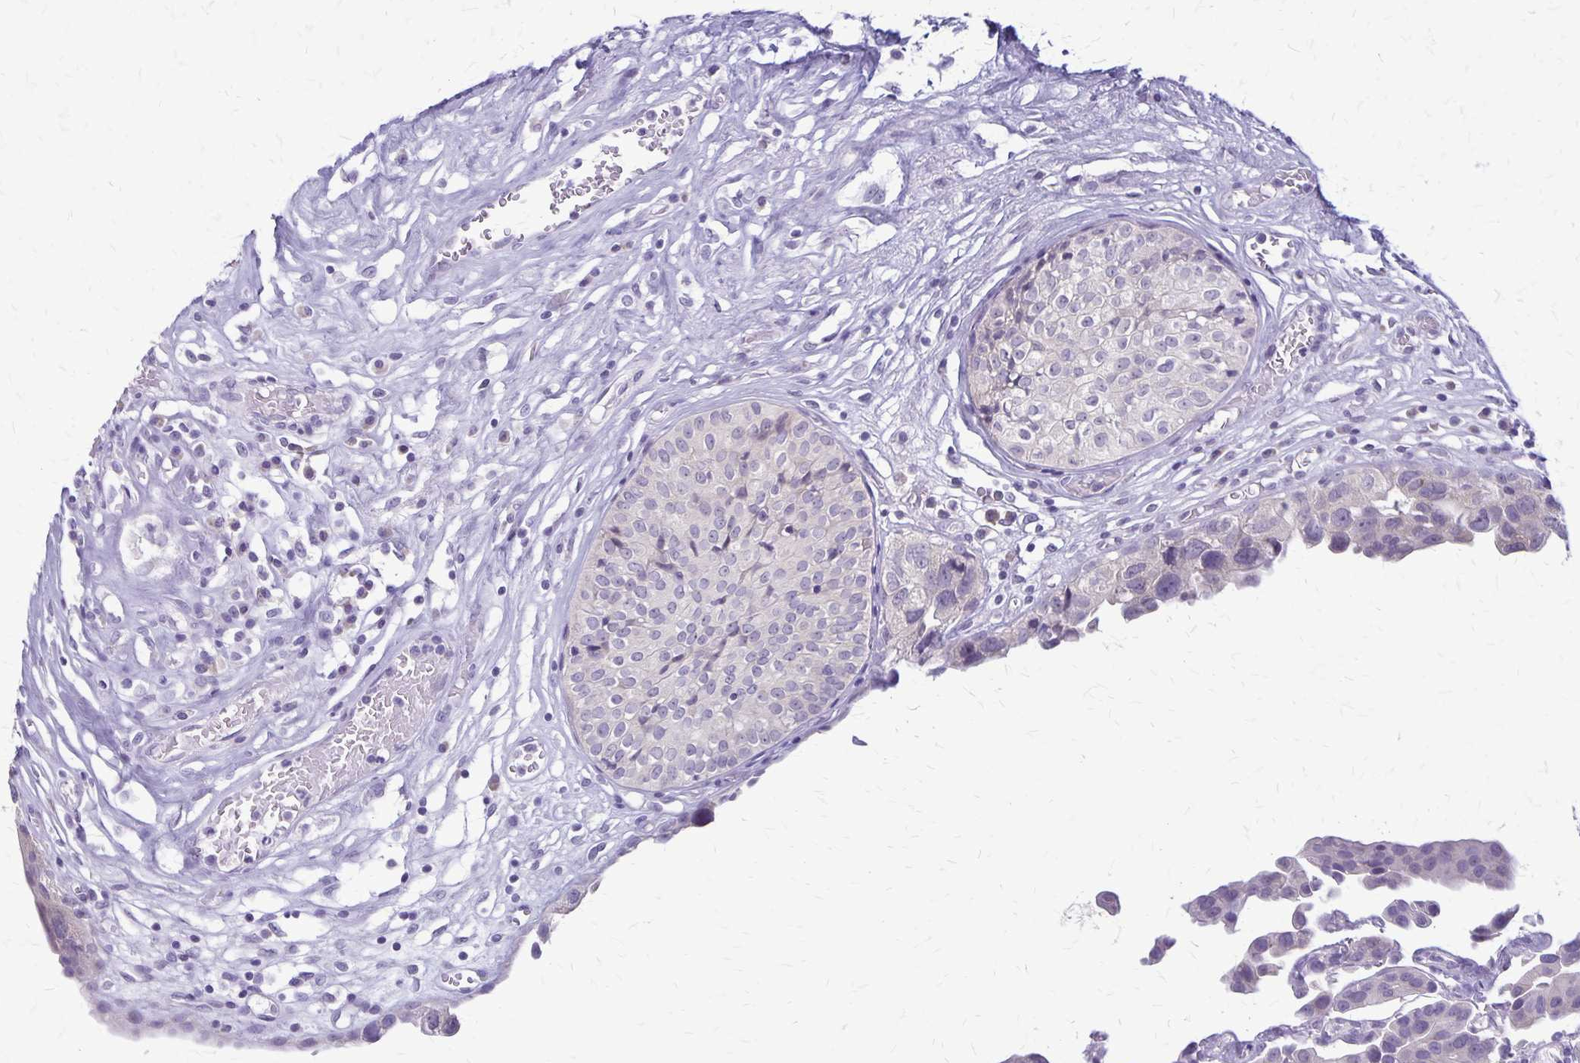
{"staining": {"intensity": "negative", "quantity": "none", "location": "none"}, "tissue": "renal cancer", "cell_type": "Tumor cells", "image_type": "cancer", "snomed": [{"axis": "morphology", "description": "Adenocarcinoma, NOS"}, {"axis": "topography", "description": "Urinary bladder"}], "caption": "Tumor cells show no significant staining in renal cancer (adenocarcinoma).", "gene": "PLXNB3", "patient": {"sex": "male", "age": 61}}